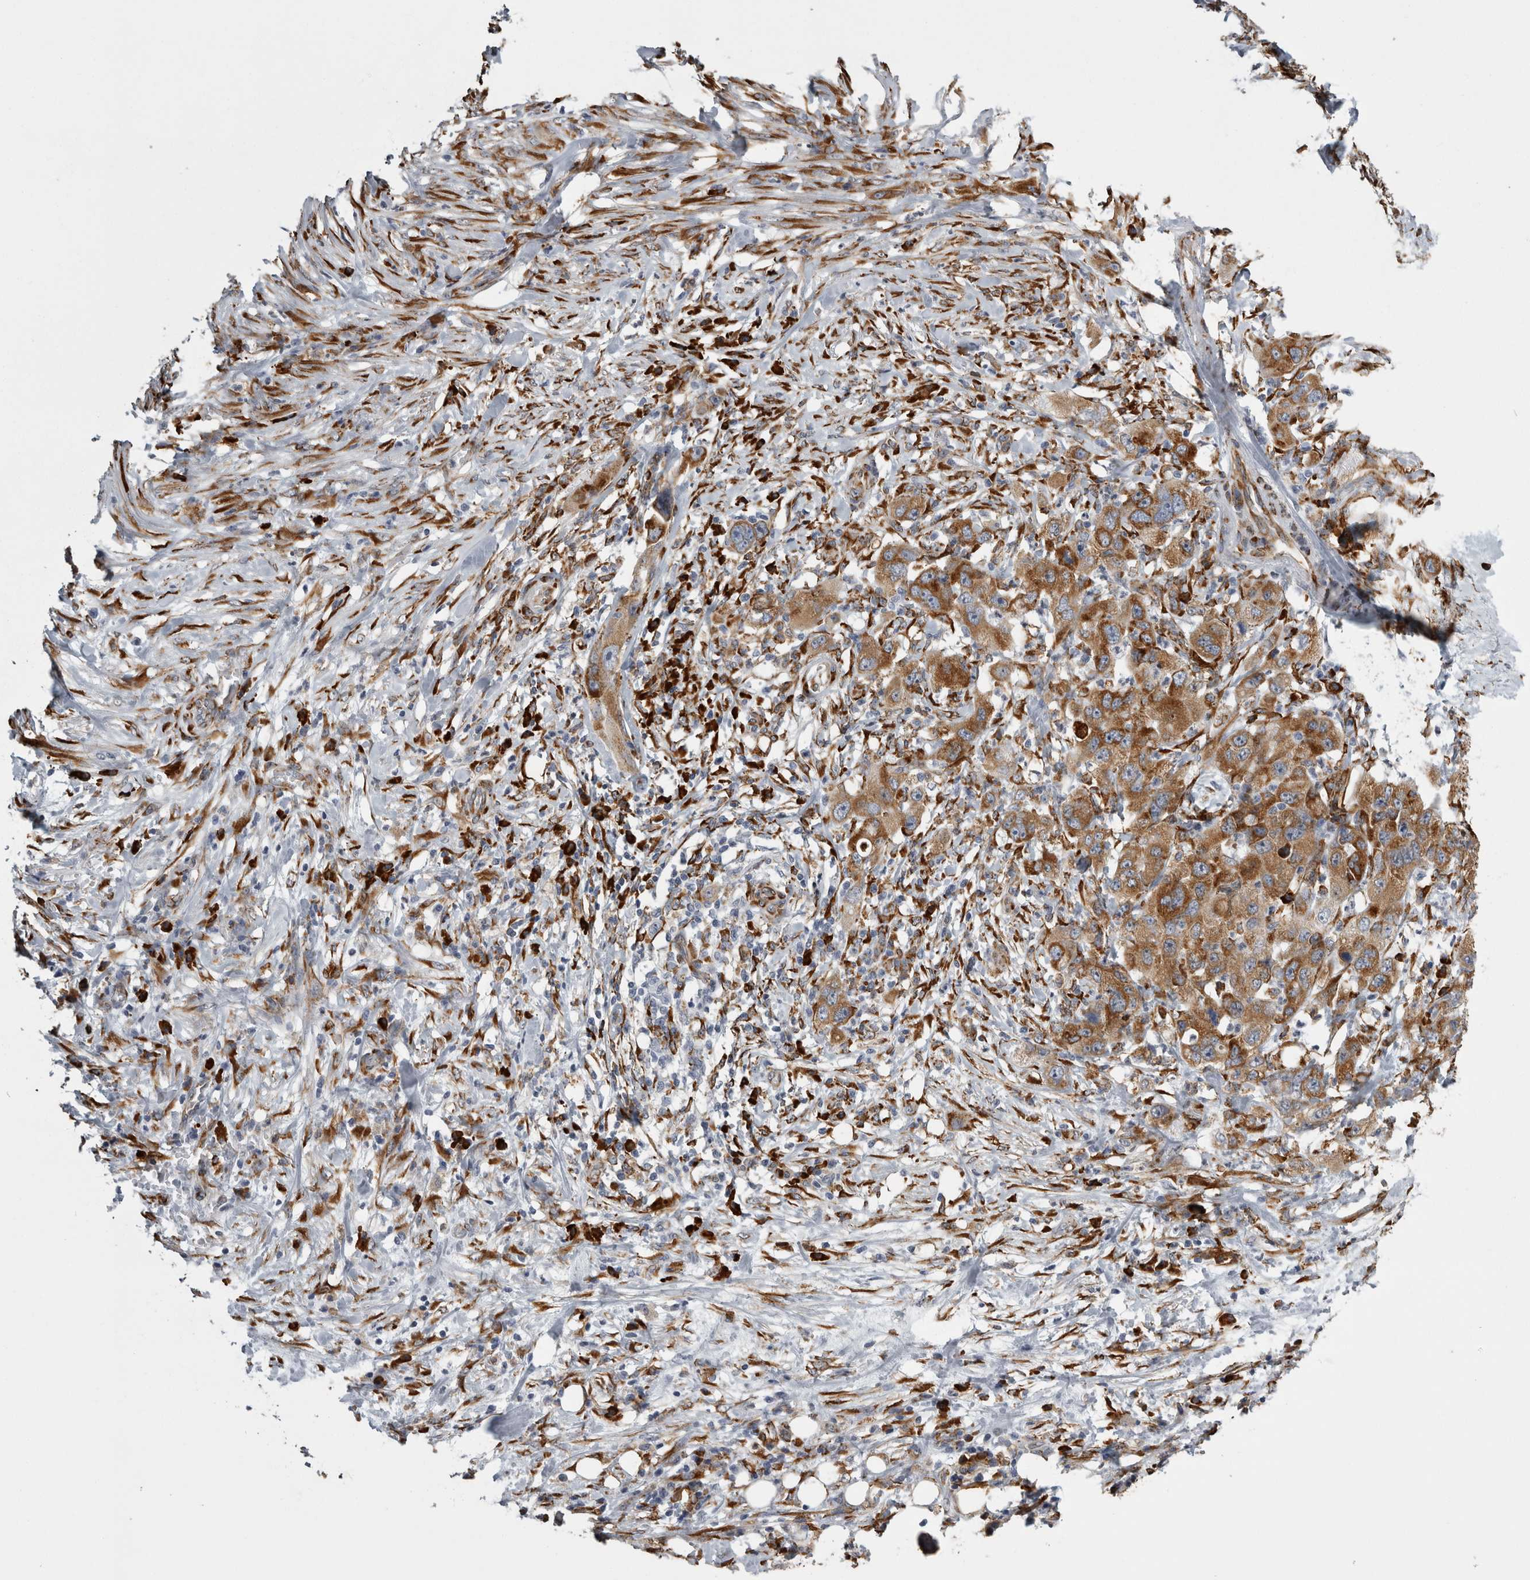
{"staining": {"intensity": "moderate", "quantity": ">75%", "location": "cytoplasmic/membranous"}, "tissue": "pancreatic cancer", "cell_type": "Tumor cells", "image_type": "cancer", "snomed": [{"axis": "morphology", "description": "Adenocarcinoma, NOS"}, {"axis": "topography", "description": "Pancreas"}], "caption": "Protein expression analysis of human pancreatic cancer reveals moderate cytoplasmic/membranous positivity in about >75% of tumor cells.", "gene": "FHIP2B", "patient": {"sex": "female", "age": 78}}